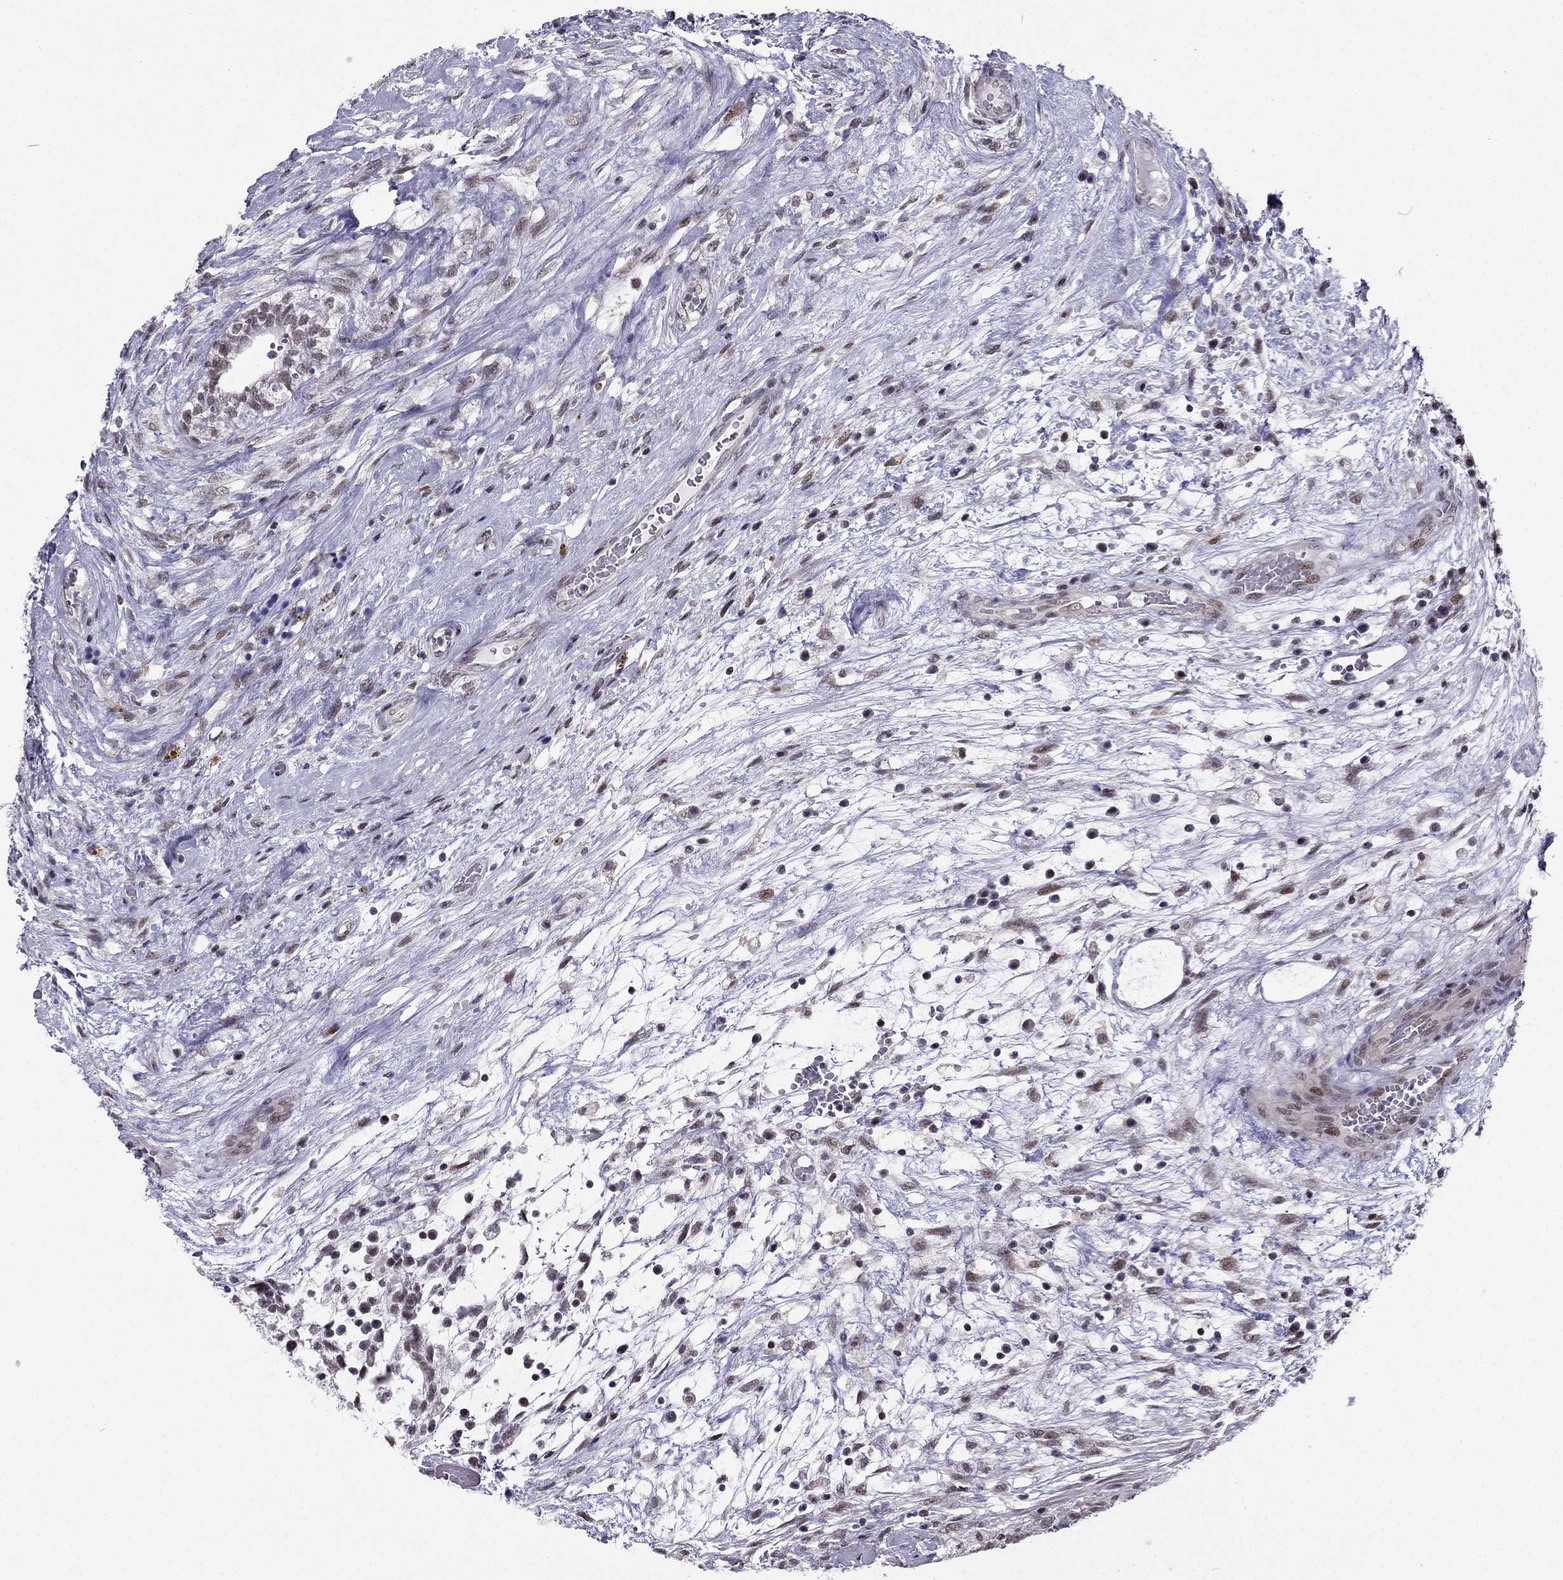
{"staining": {"intensity": "weak", "quantity": "25%-75%", "location": "nuclear"}, "tissue": "testis cancer", "cell_type": "Tumor cells", "image_type": "cancer", "snomed": [{"axis": "morphology", "description": "Normal tissue, NOS"}, {"axis": "morphology", "description": "Carcinoma, Embryonal, NOS"}, {"axis": "topography", "description": "Testis"}, {"axis": "topography", "description": "Epididymis"}], "caption": "Testis cancer (embryonal carcinoma) was stained to show a protein in brown. There is low levels of weak nuclear expression in about 25%-75% of tumor cells. Using DAB (brown) and hematoxylin (blue) stains, captured at high magnification using brightfield microscopy.", "gene": "RPRD2", "patient": {"sex": "male", "age": 32}}